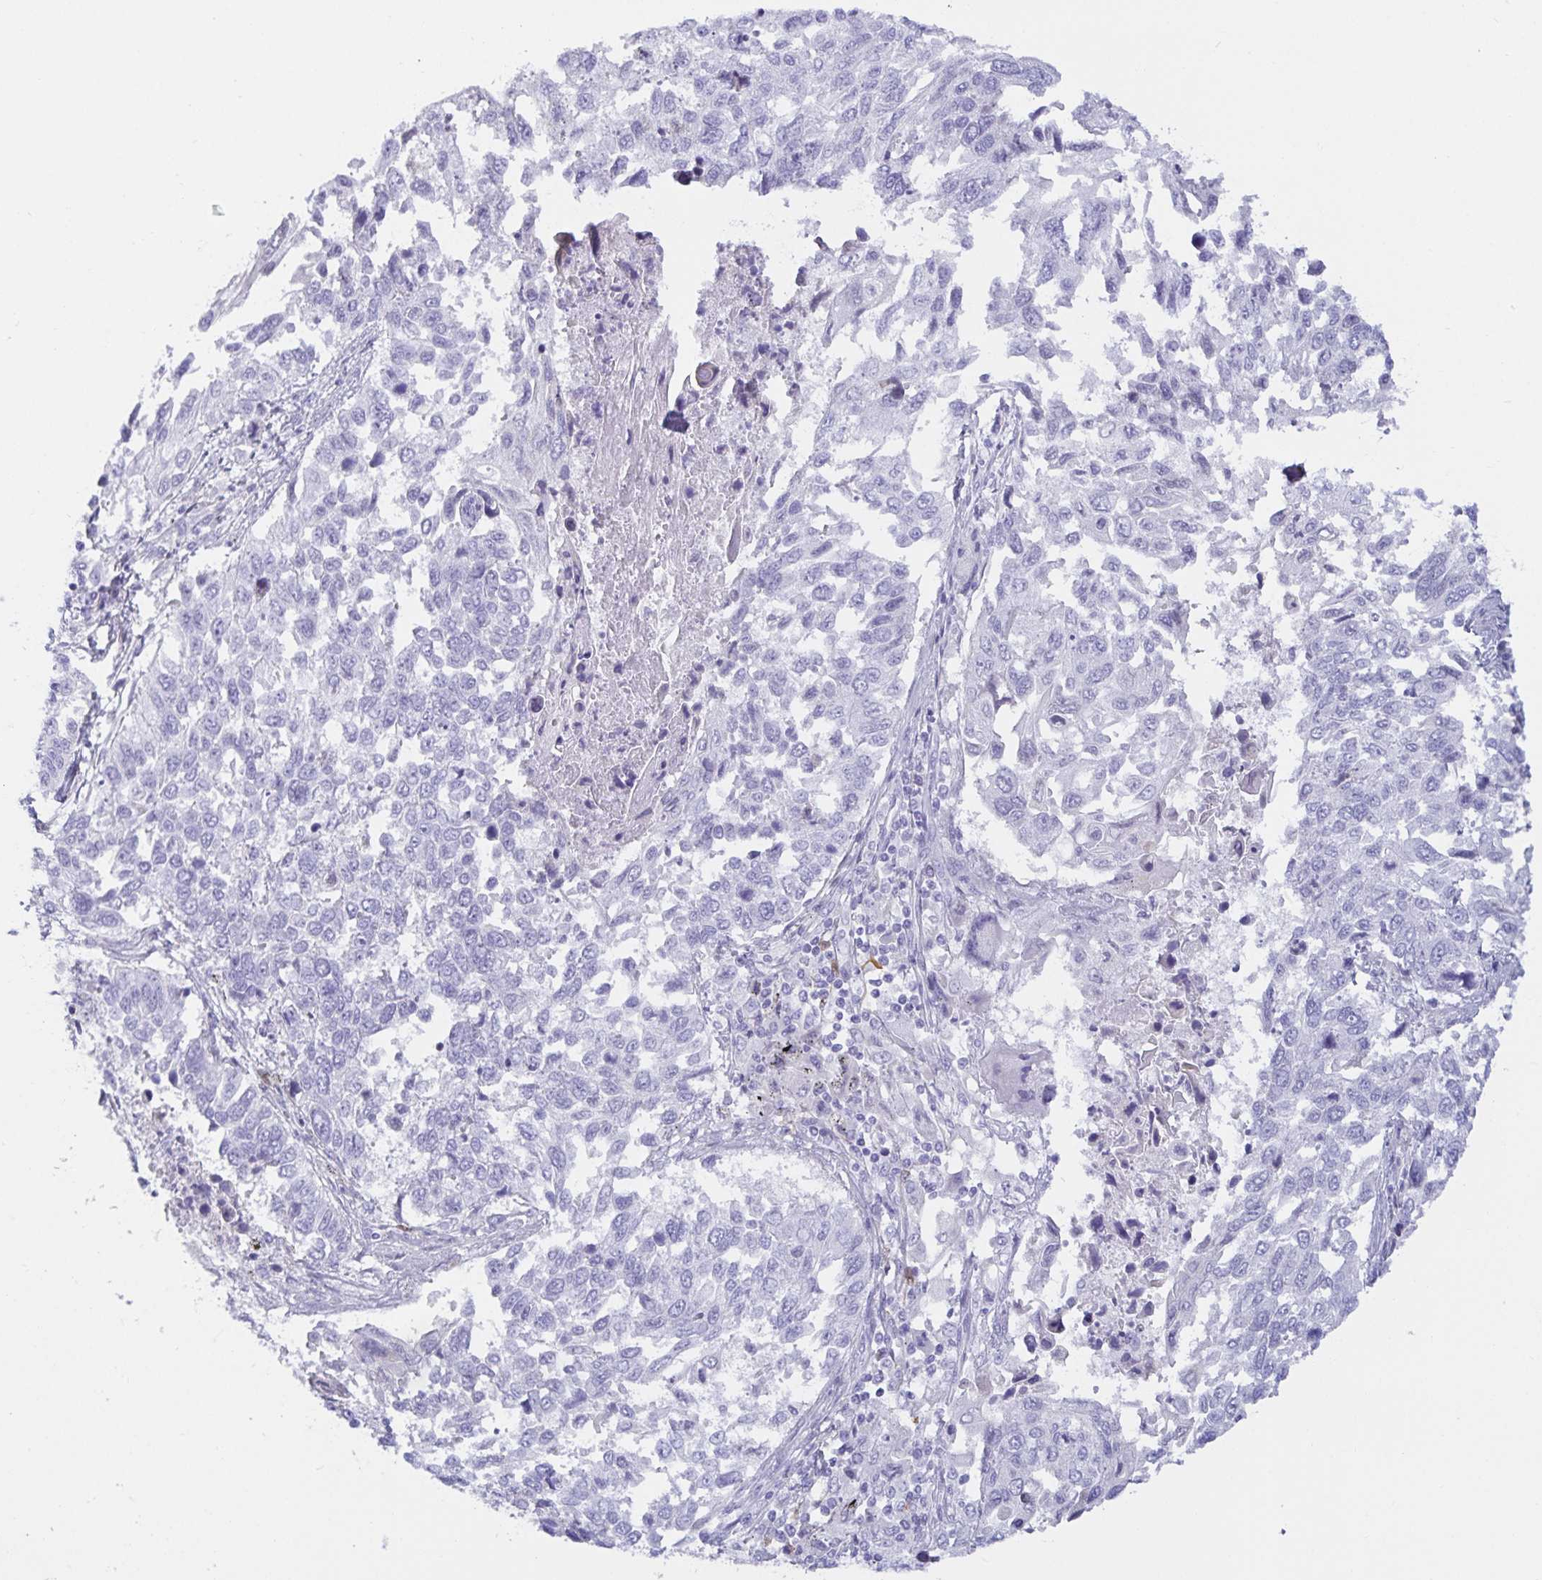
{"staining": {"intensity": "negative", "quantity": "none", "location": "none"}, "tissue": "lung cancer", "cell_type": "Tumor cells", "image_type": "cancer", "snomed": [{"axis": "morphology", "description": "Squamous cell carcinoma, NOS"}, {"axis": "topography", "description": "Lung"}], "caption": "DAB immunohistochemical staining of squamous cell carcinoma (lung) reveals no significant staining in tumor cells.", "gene": "SPAG4", "patient": {"sex": "male", "age": 62}}